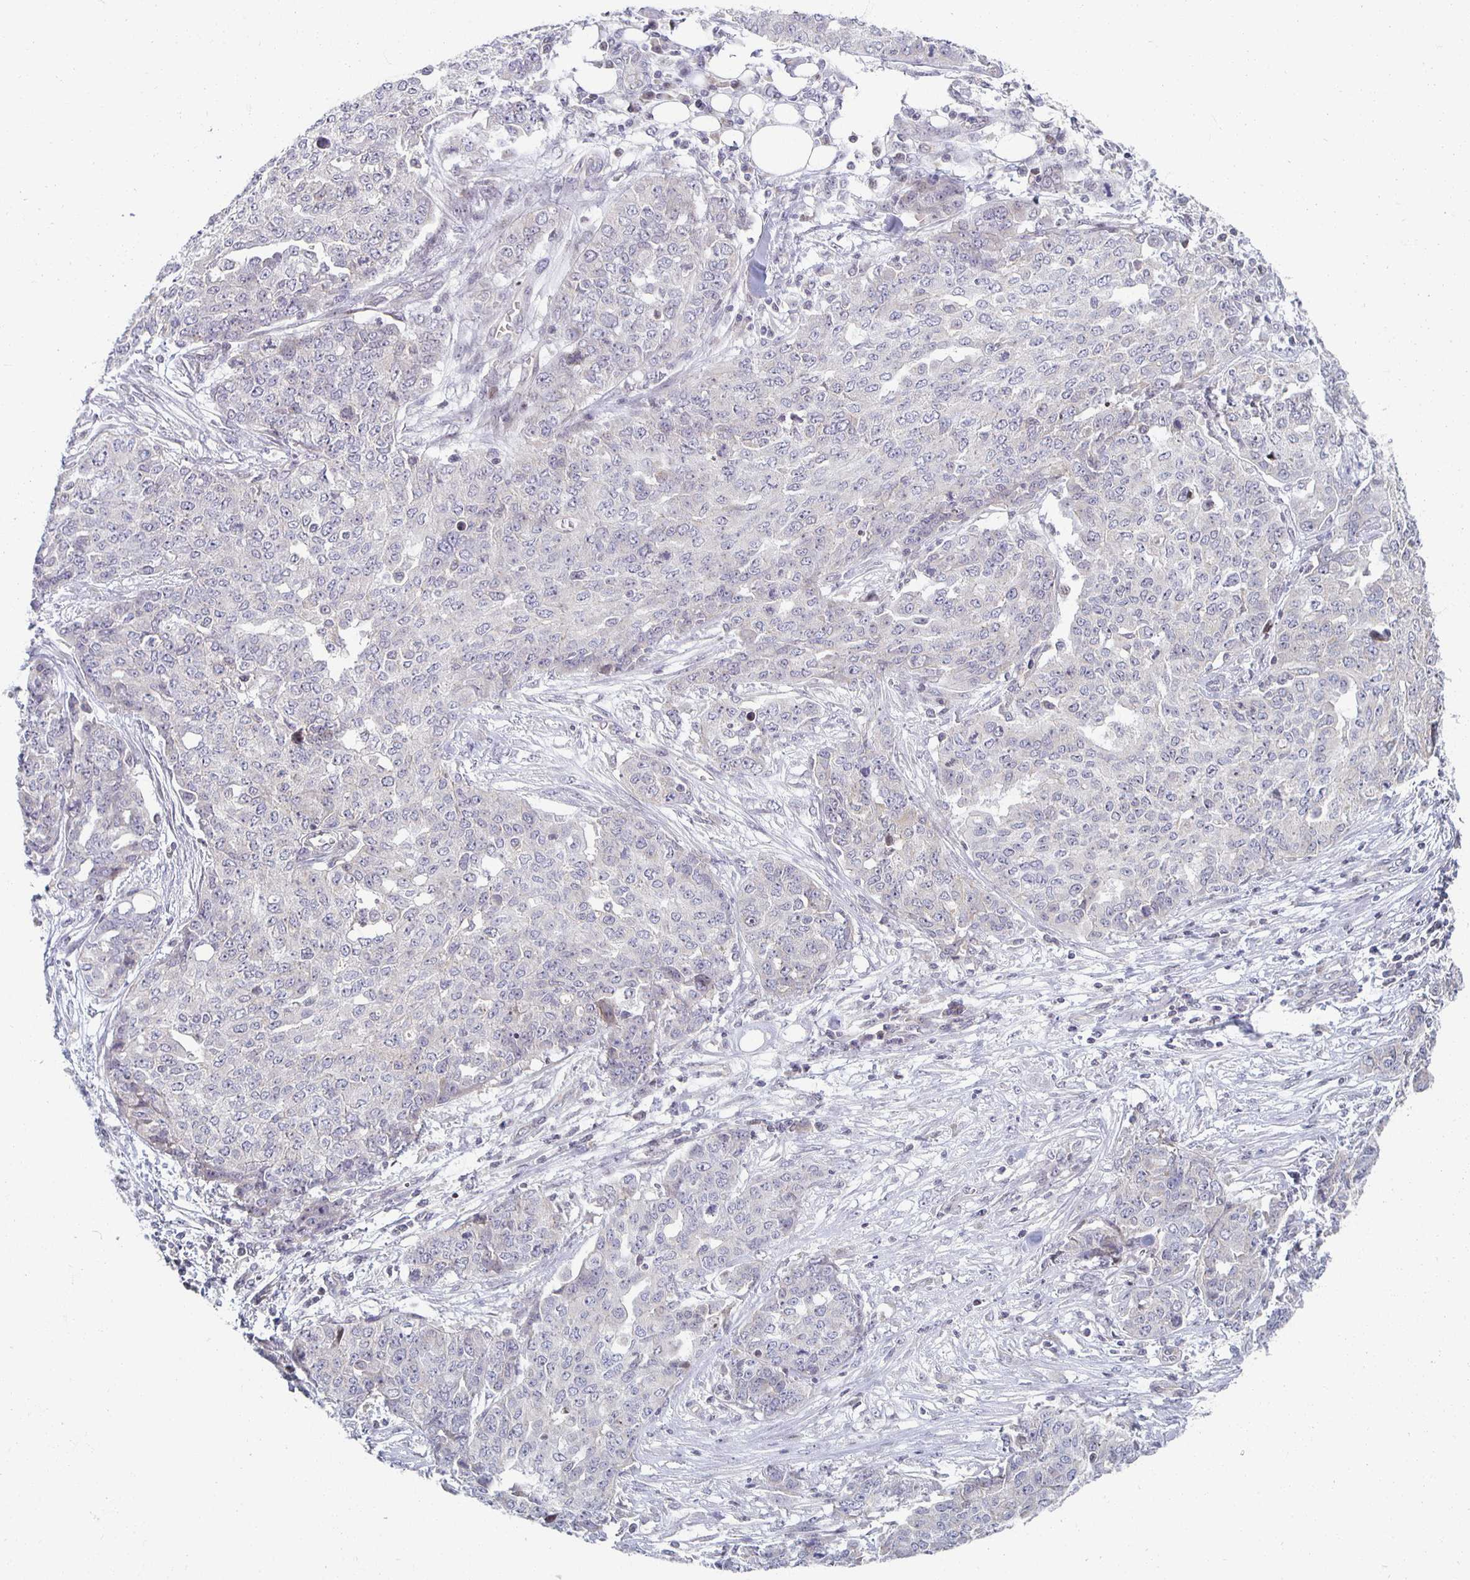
{"staining": {"intensity": "negative", "quantity": "none", "location": "none"}, "tissue": "ovarian cancer", "cell_type": "Tumor cells", "image_type": "cancer", "snomed": [{"axis": "morphology", "description": "Cystadenocarcinoma, serous, NOS"}, {"axis": "topography", "description": "Soft tissue"}, {"axis": "topography", "description": "Ovary"}], "caption": "The immunohistochemistry photomicrograph has no significant positivity in tumor cells of serous cystadenocarcinoma (ovarian) tissue.", "gene": "HCFC1R1", "patient": {"sex": "female", "age": 57}}